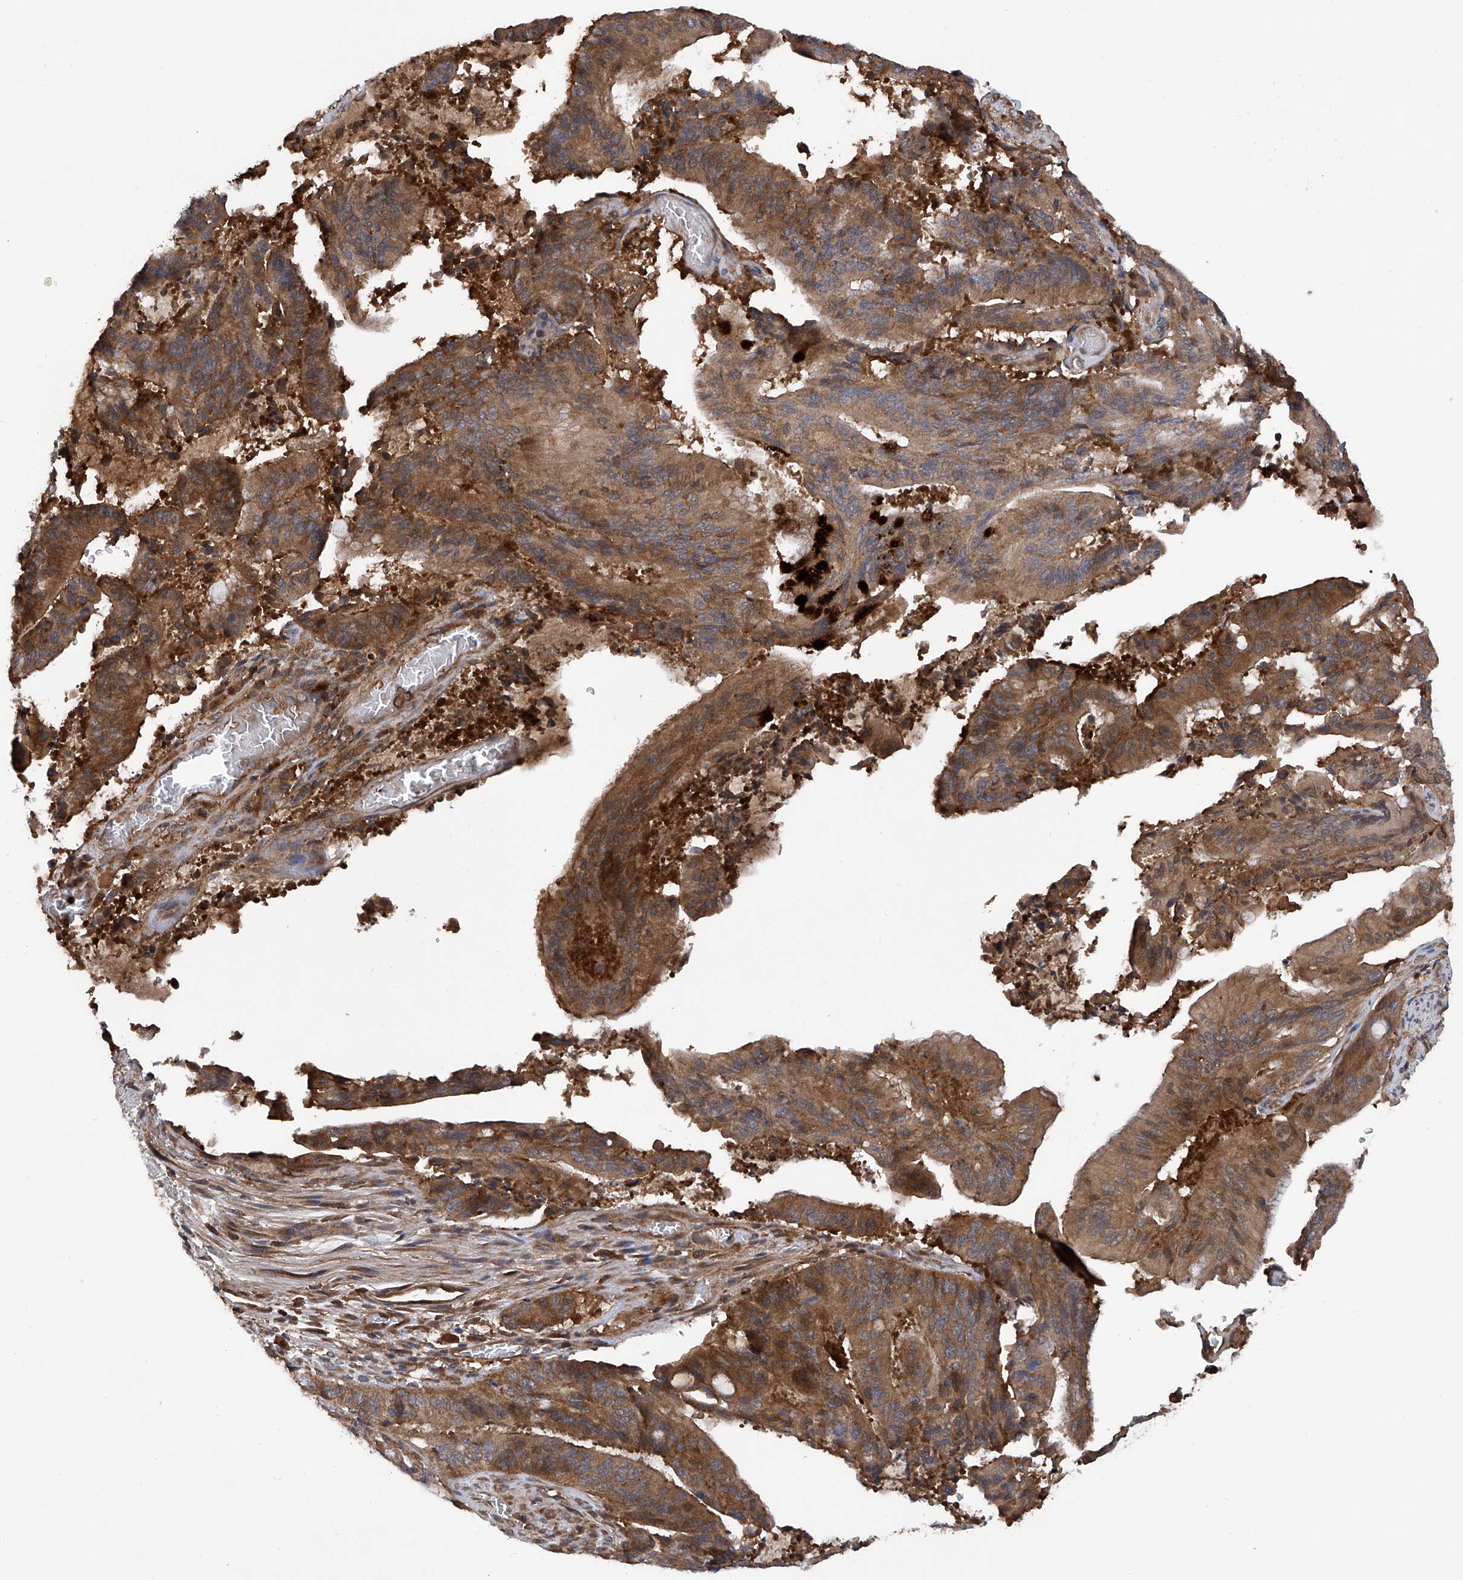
{"staining": {"intensity": "strong", "quantity": ">75%", "location": "cytoplasmic/membranous"}, "tissue": "liver cancer", "cell_type": "Tumor cells", "image_type": "cancer", "snomed": [{"axis": "morphology", "description": "Normal tissue, NOS"}, {"axis": "morphology", "description": "Cholangiocarcinoma"}, {"axis": "topography", "description": "Liver"}, {"axis": "topography", "description": "Peripheral nerve tissue"}], "caption": "Brown immunohistochemical staining in cholangiocarcinoma (liver) demonstrates strong cytoplasmic/membranous positivity in approximately >75% of tumor cells.", "gene": "ASCC3", "patient": {"sex": "female", "age": 73}}